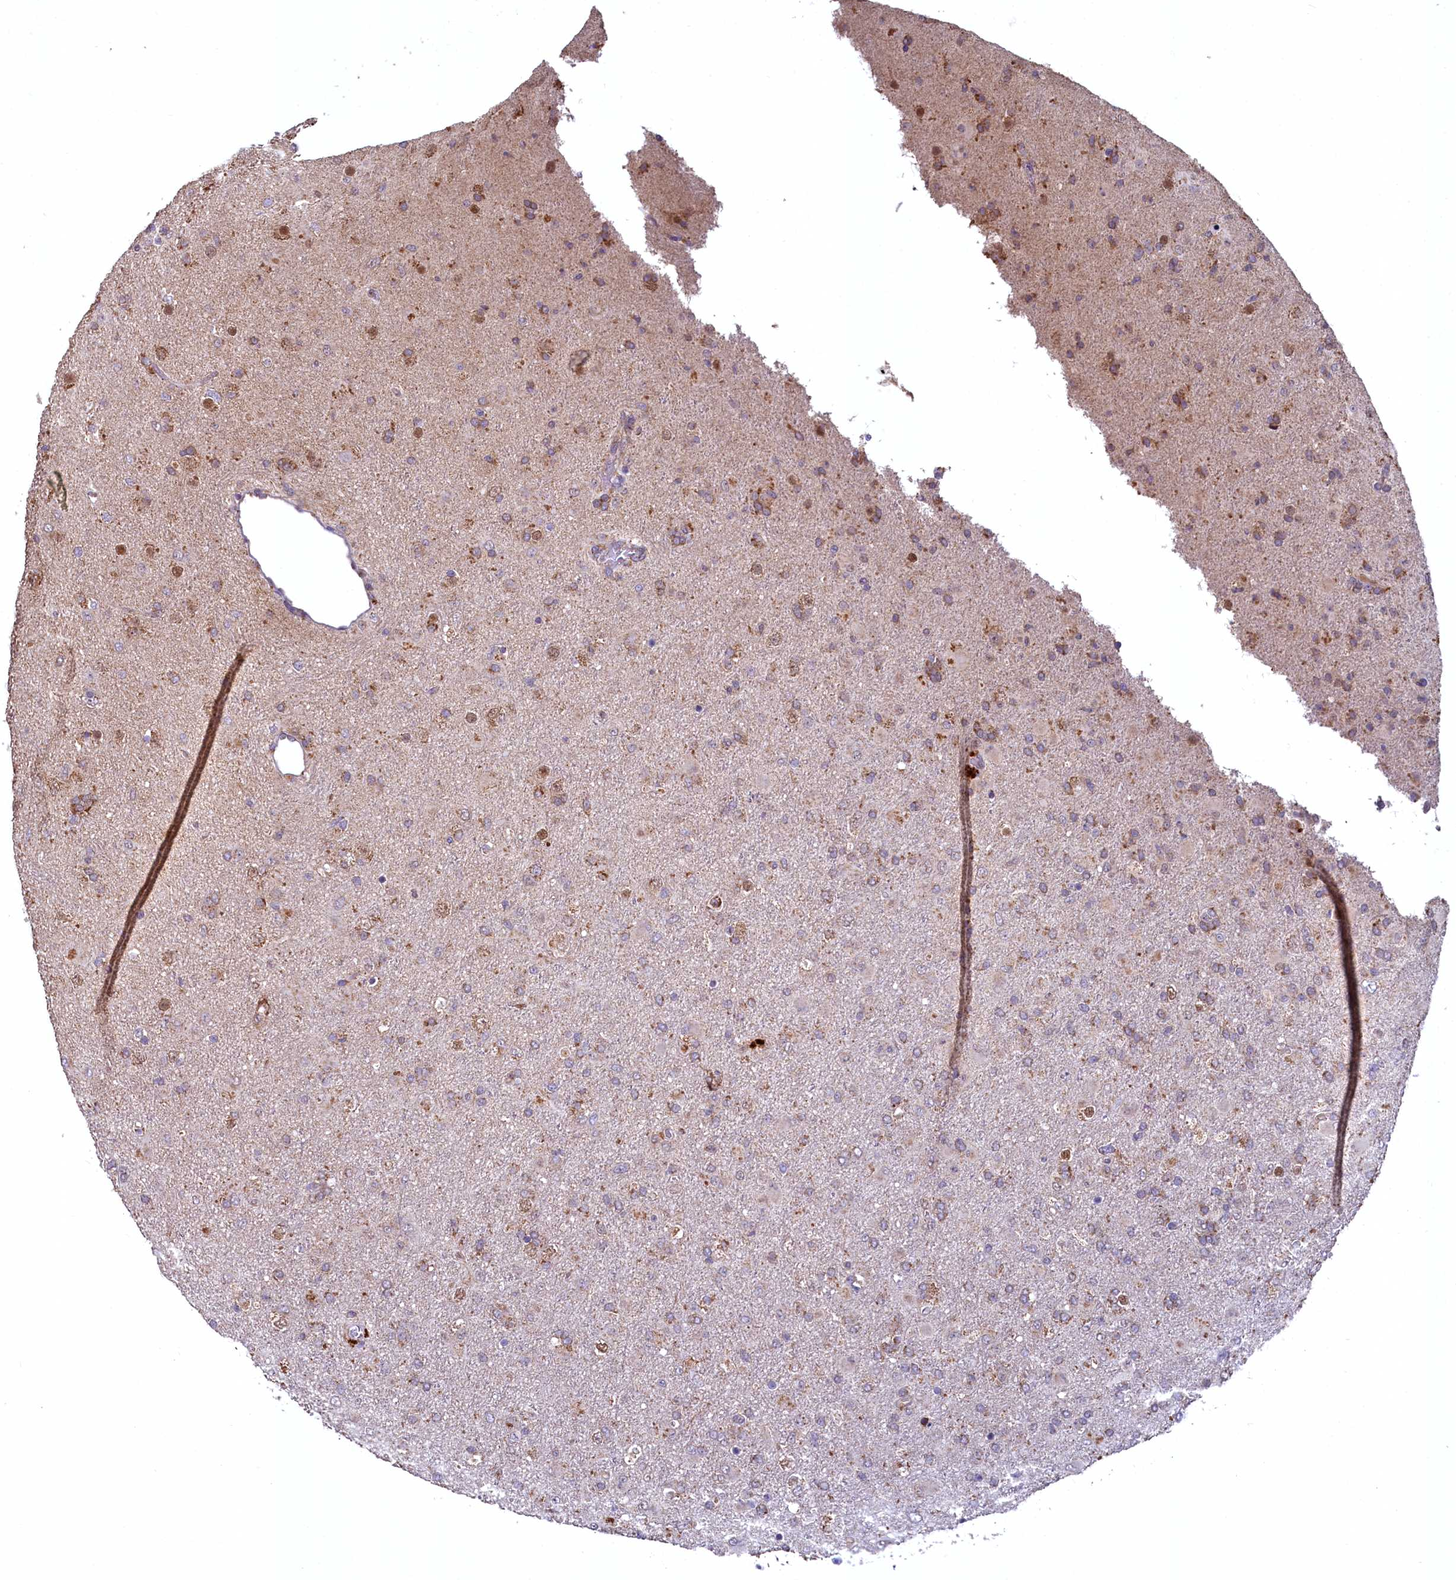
{"staining": {"intensity": "moderate", "quantity": ">75%", "location": "cytoplasmic/membranous"}, "tissue": "glioma", "cell_type": "Tumor cells", "image_type": "cancer", "snomed": [{"axis": "morphology", "description": "Glioma, malignant, Low grade"}, {"axis": "topography", "description": "Brain"}], "caption": "Moderate cytoplasmic/membranous protein staining is appreciated in about >75% of tumor cells in malignant glioma (low-grade).", "gene": "METTL4", "patient": {"sex": "male", "age": 65}}